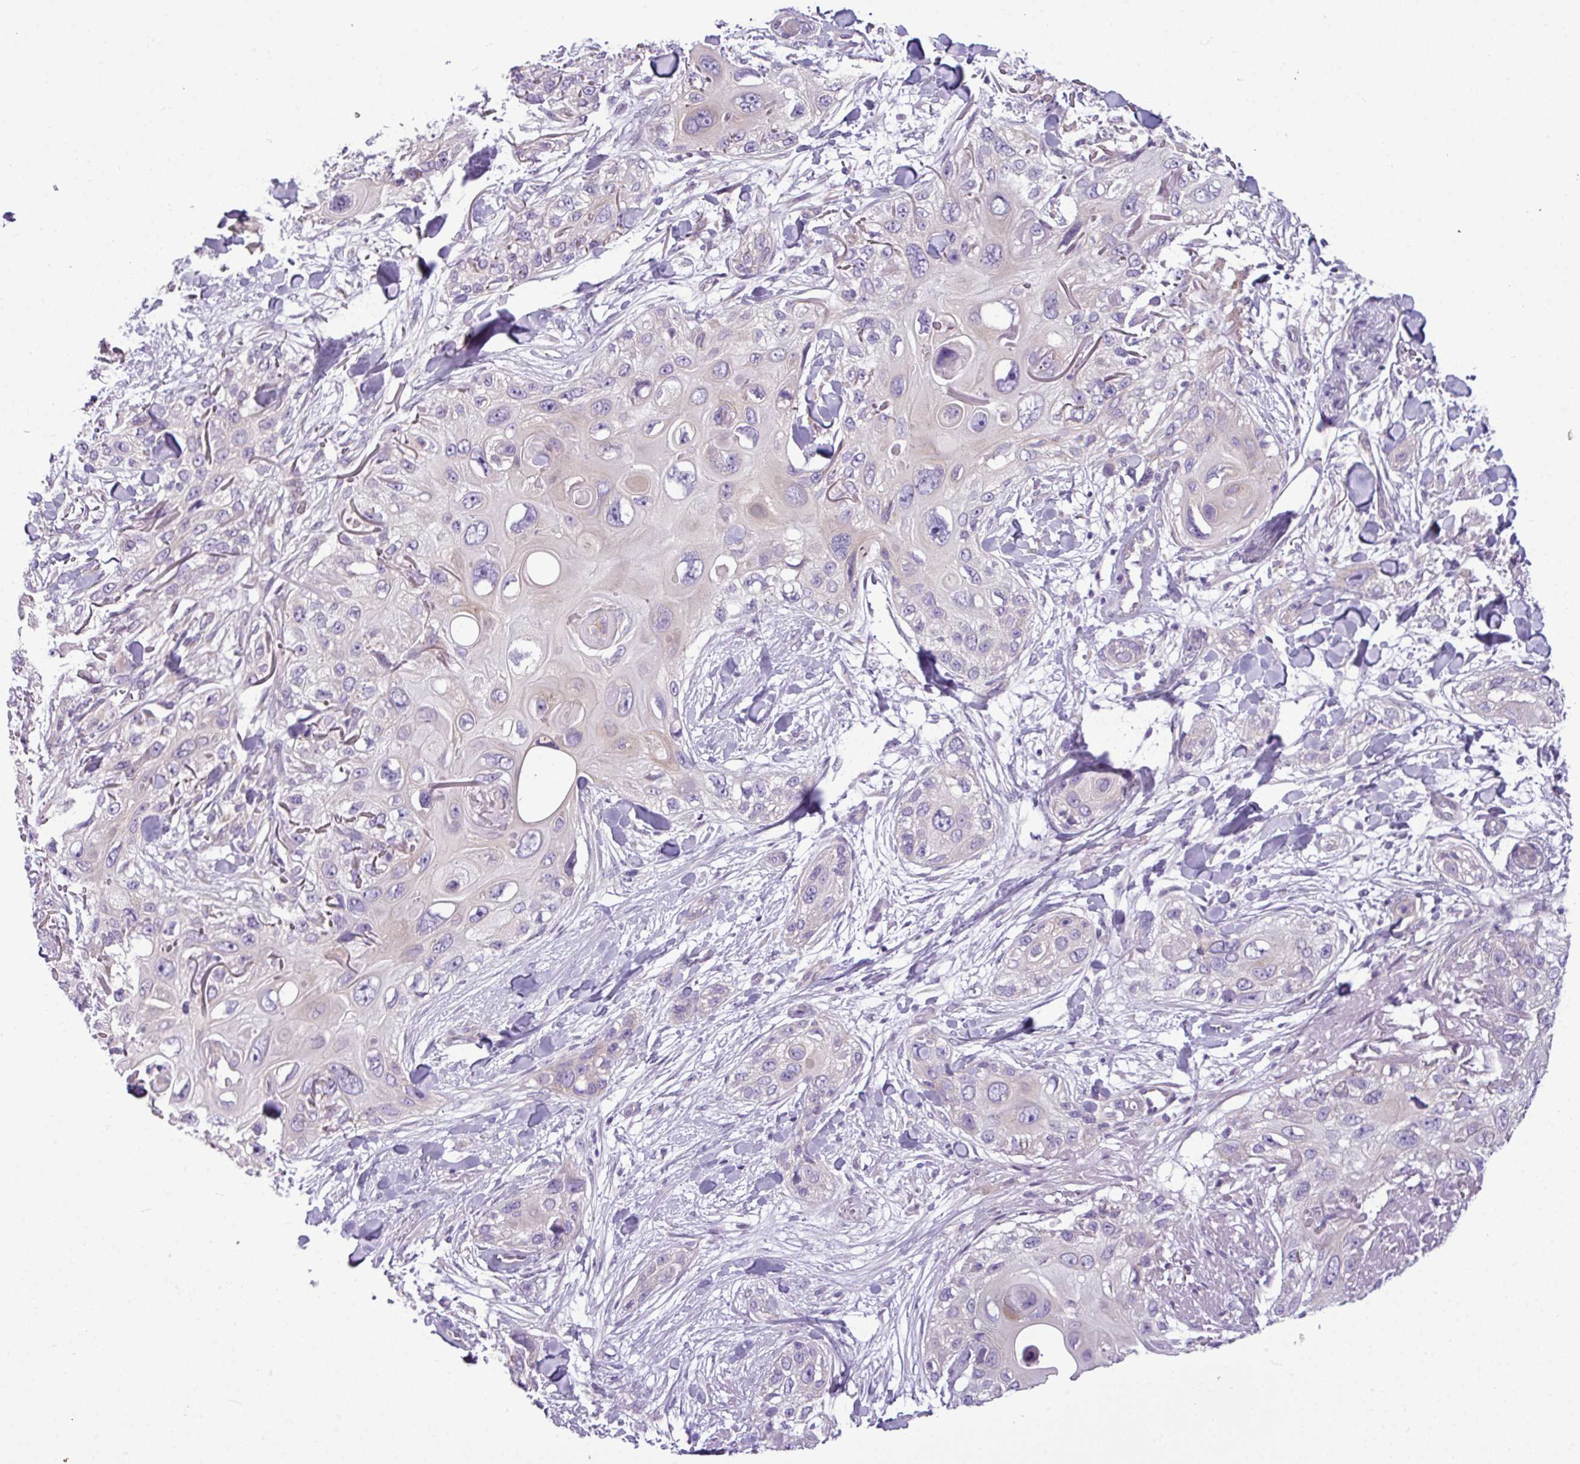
{"staining": {"intensity": "negative", "quantity": "none", "location": "none"}, "tissue": "skin cancer", "cell_type": "Tumor cells", "image_type": "cancer", "snomed": [{"axis": "morphology", "description": "Normal tissue, NOS"}, {"axis": "morphology", "description": "Squamous cell carcinoma, NOS"}, {"axis": "topography", "description": "Skin"}], "caption": "Tumor cells are negative for brown protein staining in skin squamous cell carcinoma. The staining is performed using DAB brown chromogen with nuclei counter-stained in using hematoxylin.", "gene": "TOR1AIP2", "patient": {"sex": "male", "age": 72}}